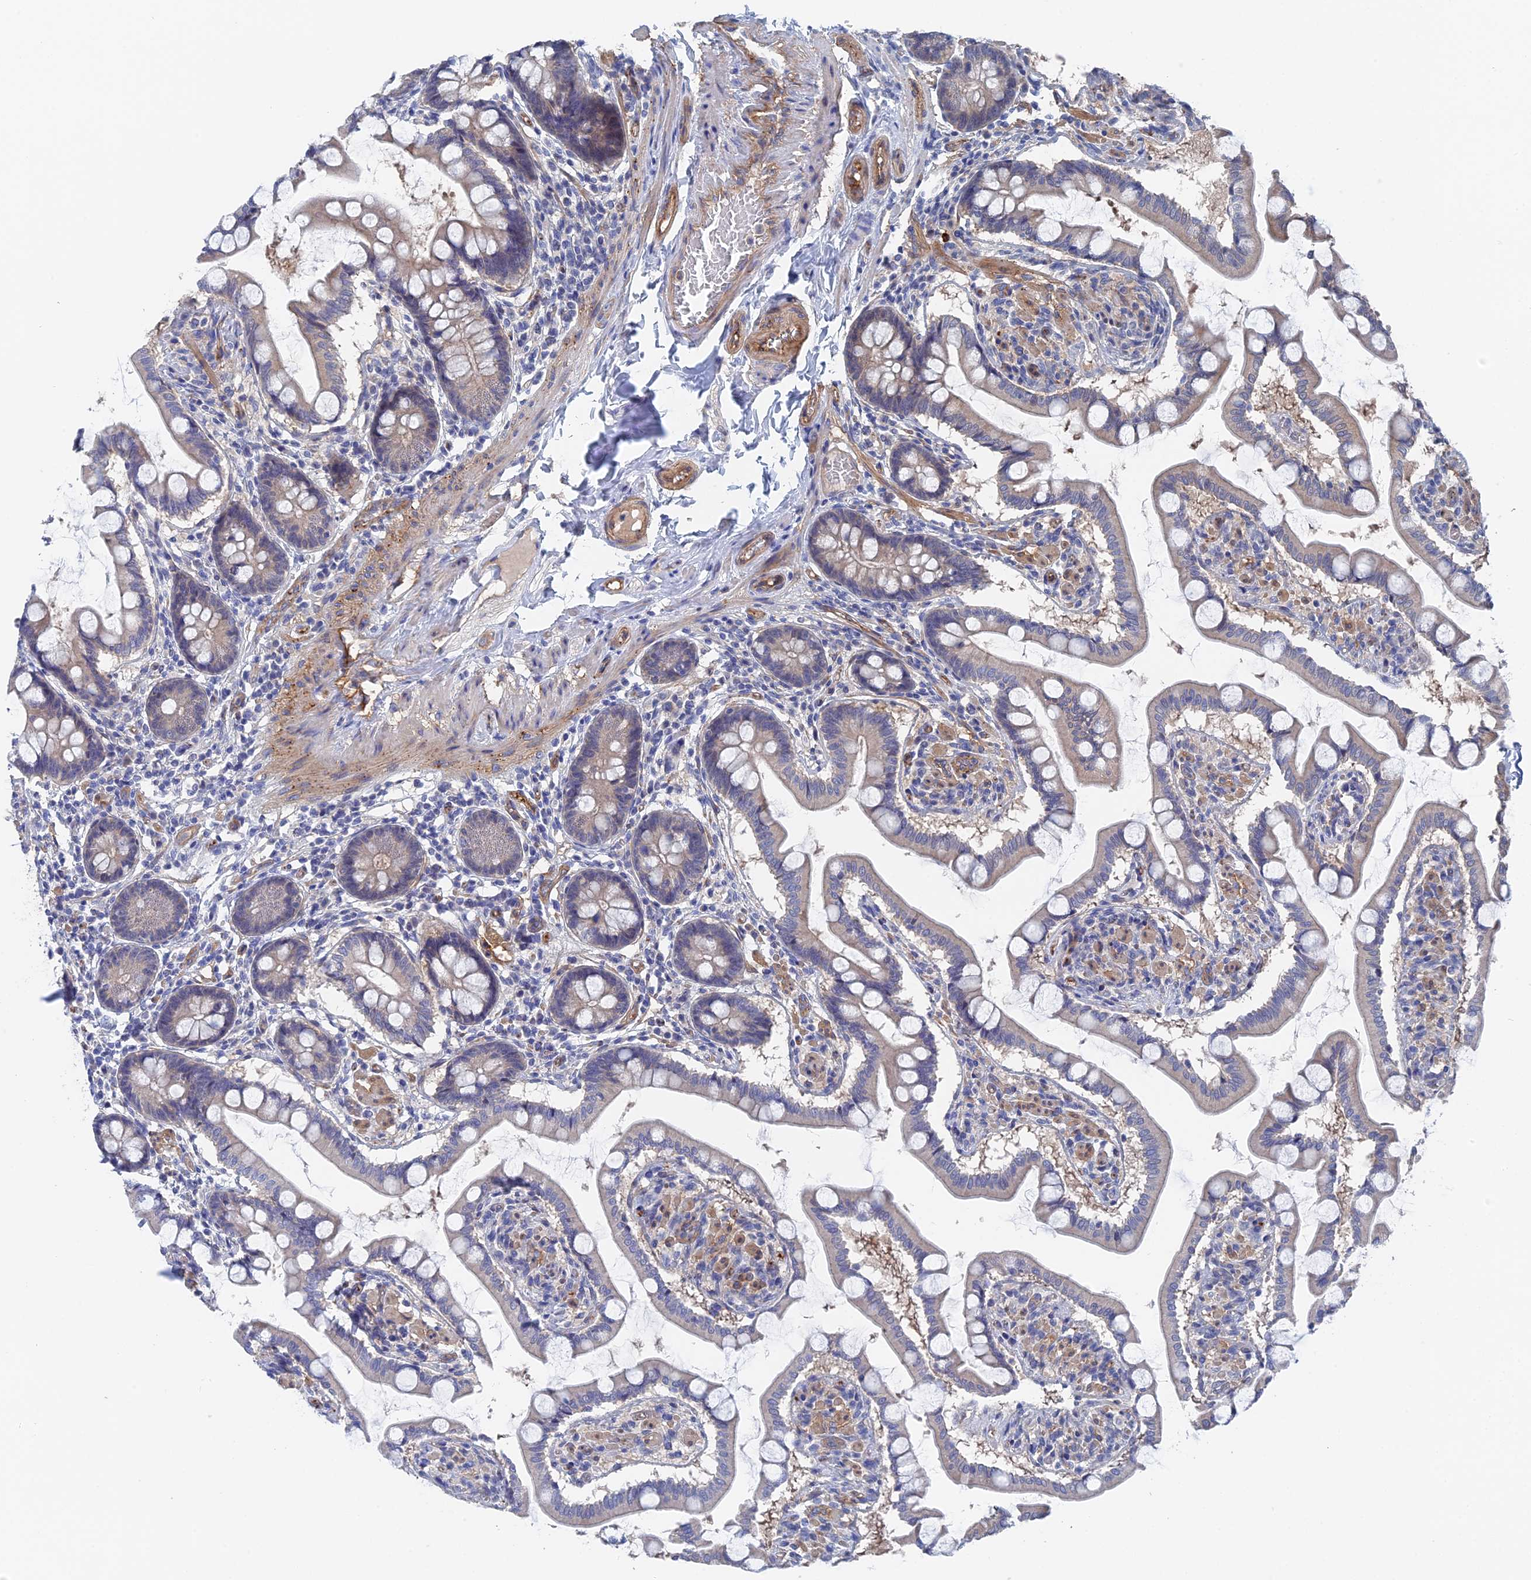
{"staining": {"intensity": "weak", "quantity": "<25%", "location": "cytoplasmic/membranous"}, "tissue": "small intestine", "cell_type": "Glandular cells", "image_type": "normal", "snomed": [{"axis": "morphology", "description": "Normal tissue, NOS"}, {"axis": "topography", "description": "Small intestine"}], "caption": "Glandular cells show no significant protein expression in normal small intestine. (Immunohistochemistry (ihc), brightfield microscopy, high magnification).", "gene": "MTHFSD", "patient": {"sex": "male", "age": 41}}